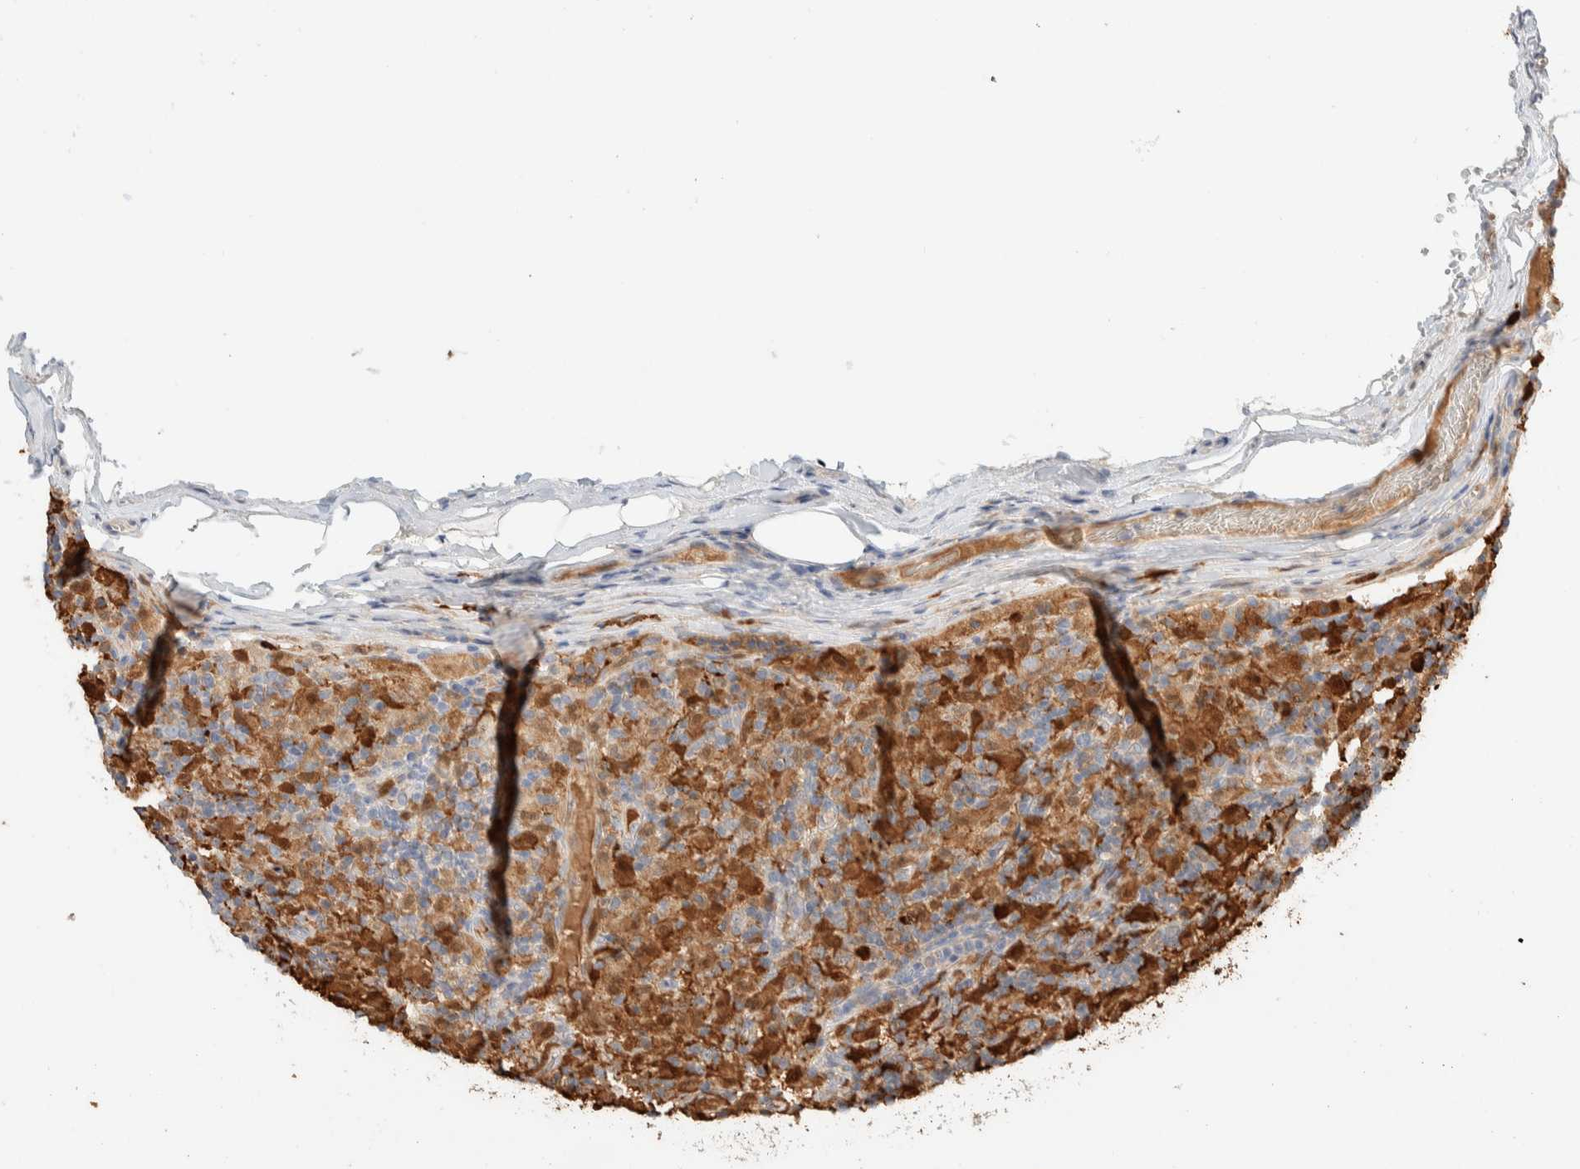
{"staining": {"intensity": "negative", "quantity": "none", "location": "none"}, "tissue": "lymphoma", "cell_type": "Tumor cells", "image_type": "cancer", "snomed": [{"axis": "morphology", "description": "Hodgkin's disease, NOS"}, {"axis": "topography", "description": "Lymph node"}], "caption": "This is an immunohistochemistry histopathology image of lymphoma. There is no staining in tumor cells.", "gene": "SETD4", "patient": {"sex": "male", "age": 70}}